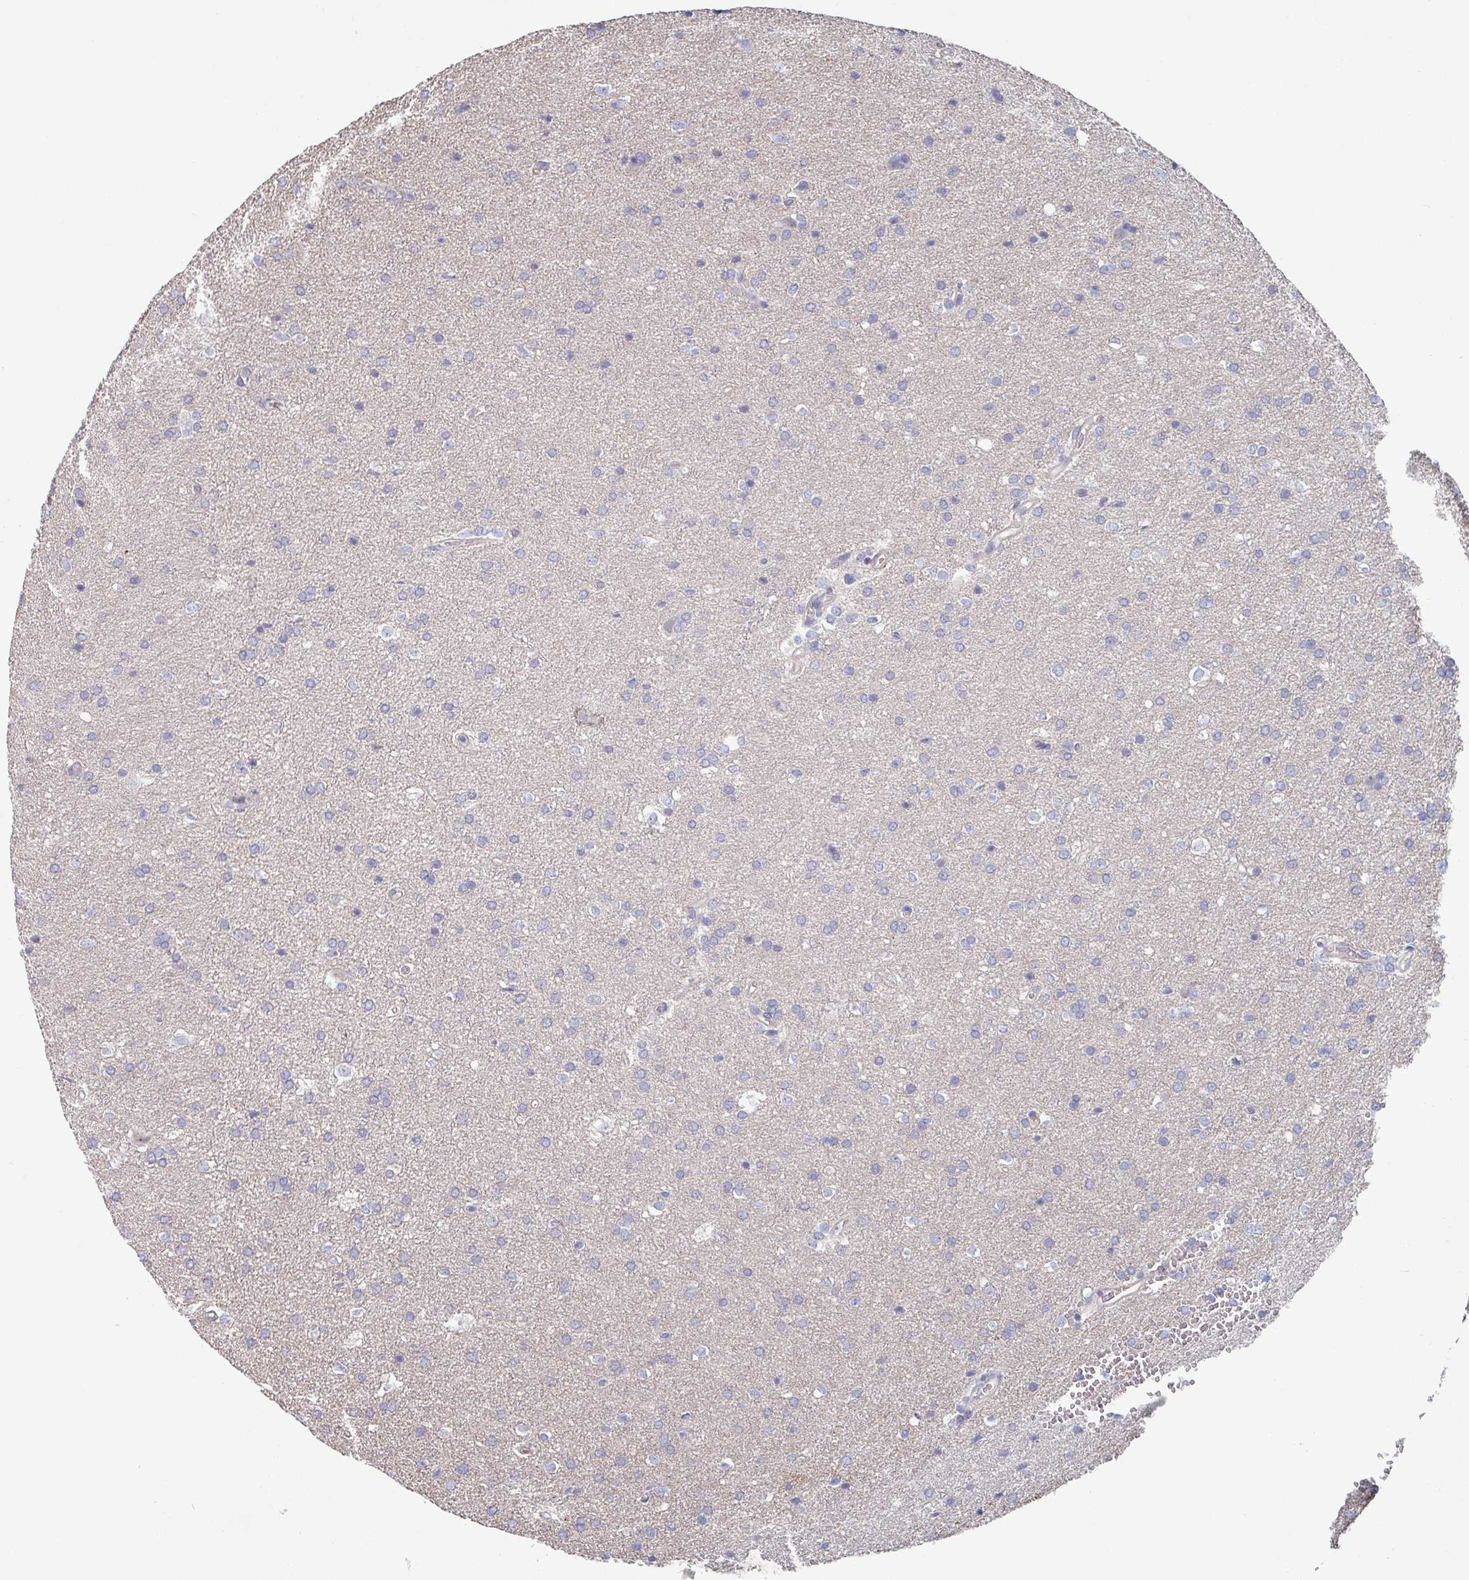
{"staining": {"intensity": "negative", "quantity": "none", "location": "none"}, "tissue": "glioma", "cell_type": "Tumor cells", "image_type": "cancer", "snomed": [{"axis": "morphology", "description": "Glioma, malignant, Low grade"}, {"axis": "topography", "description": "Brain"}], "caption": "DAB (3,3'-diaminobenzidine) immunohistochemical staining of glioma reveals no significant expression in tumor cells.", "gene": "EFL1", "patient": {"sex": "female", "age": 34}}